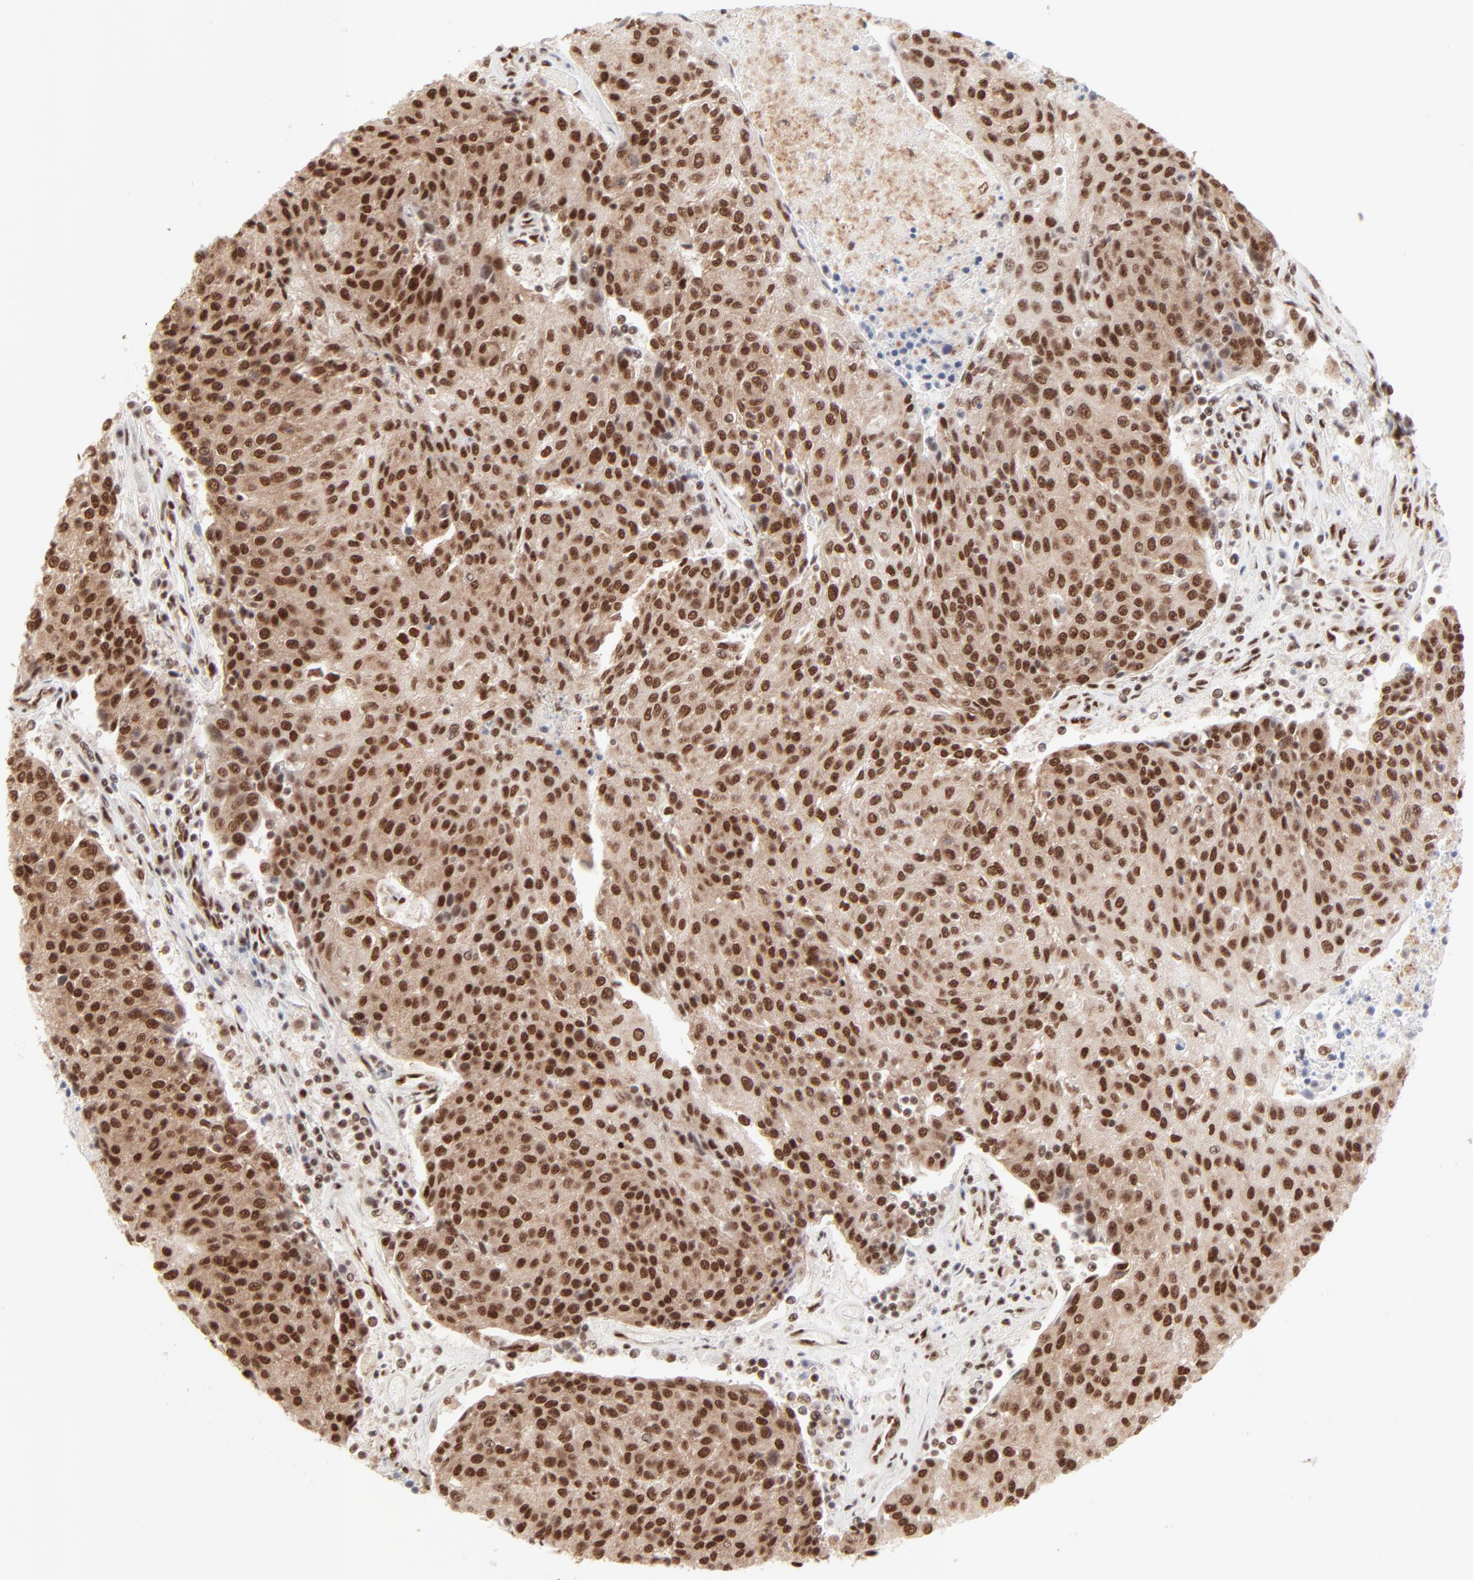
{"staining": {"intensity": "strong", "quantity": ">75%", "location": "cytoplasmic/membranous,nuclear"}, "tissue": "urothelial cancer", "cell_type": "Tumor cells", "image_type": "cancer", "snomed": [{"axis": "morphology", "description": "Urothelial carcinoma, High grade"}, {"axis": "topography", "description": "Urinary bladder"}], "caption": "Immunohistochemistry (IHC) photomicrograph of high-grade urothelial carcinoma stained for a protein (brown), which displays high levels of strong cytoplasmic/membranous and nuclear expression in approximately >75% of tumor cells.", "gene": "TARDBP", "patient": {"sex": "female", "age": 85}}